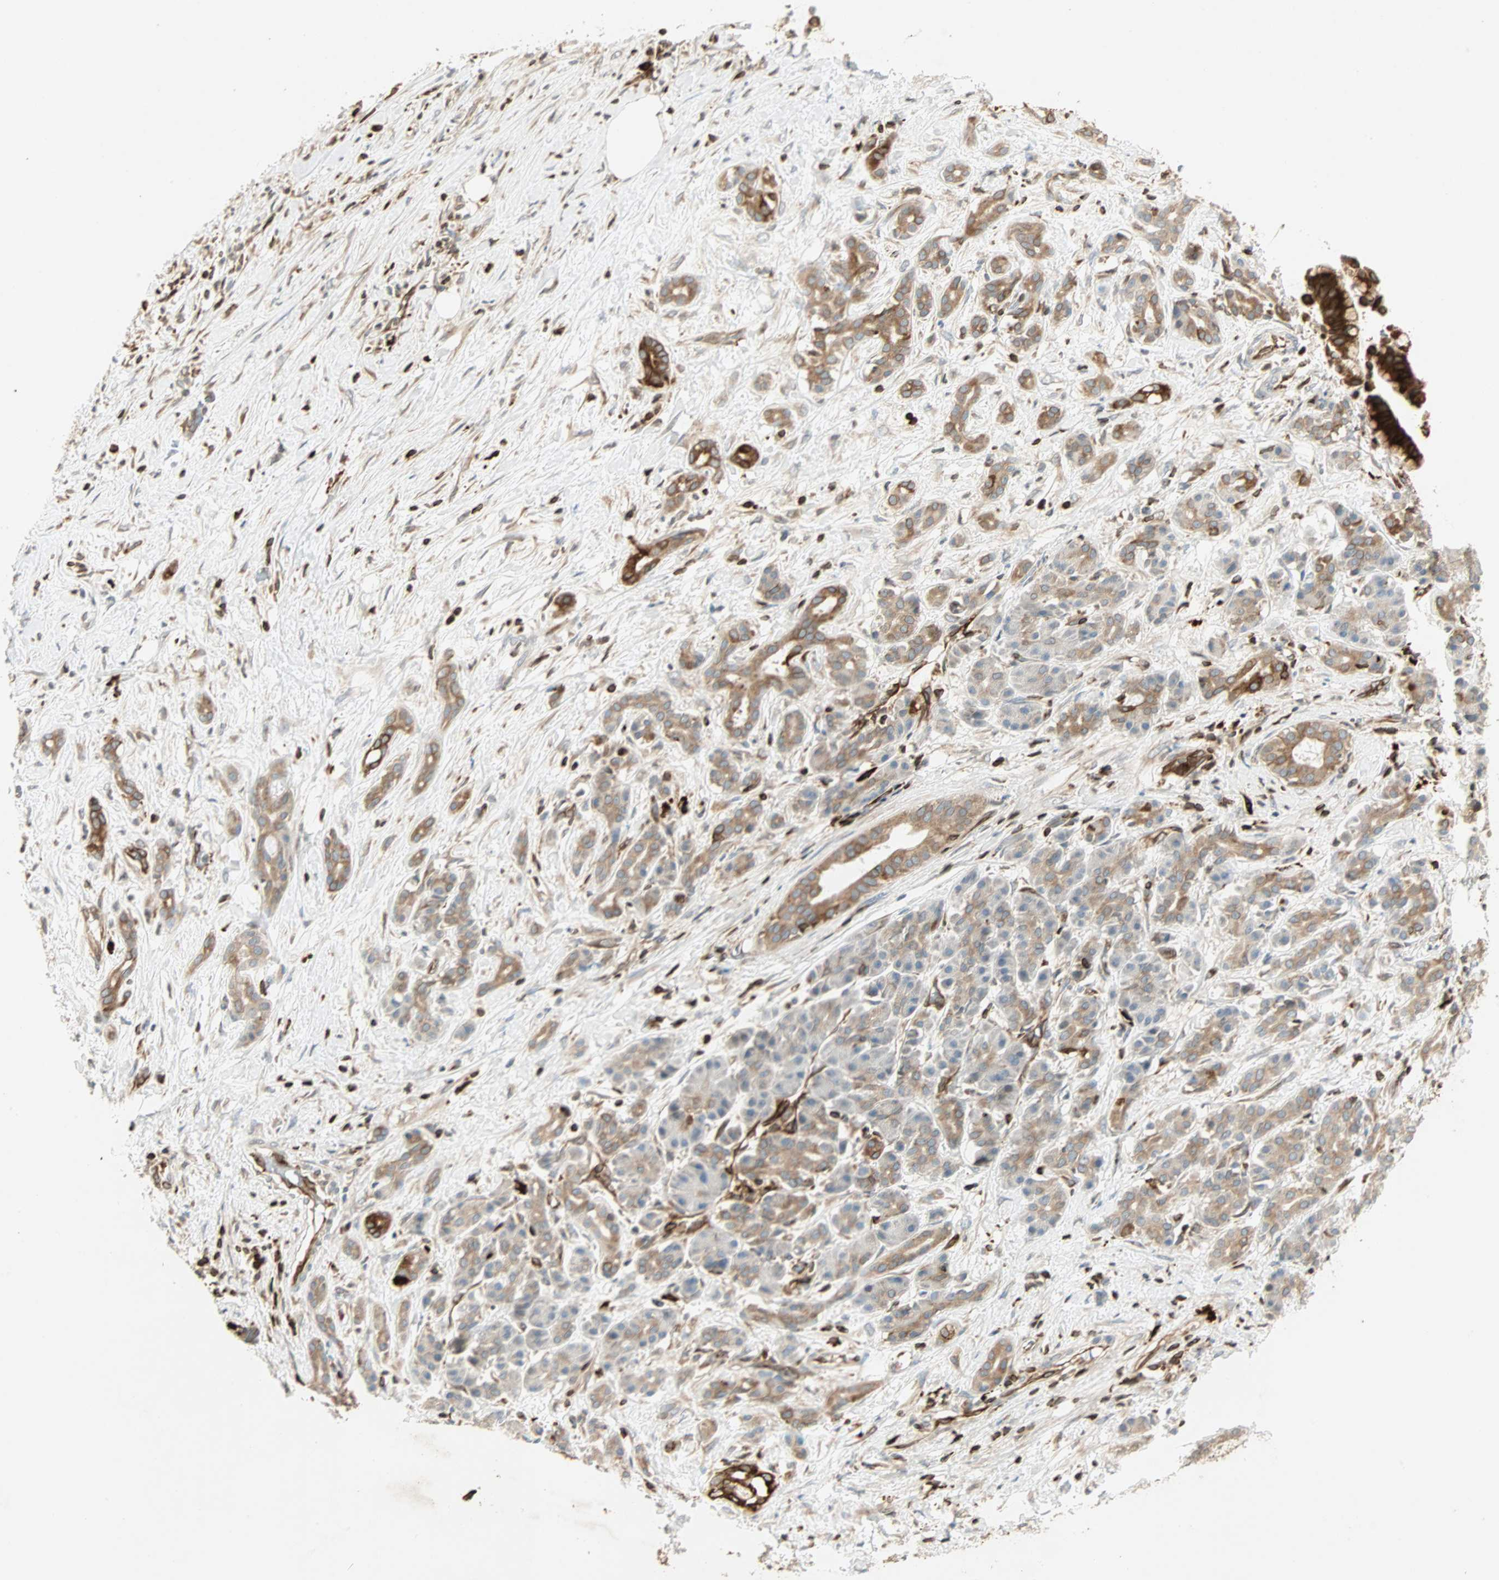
{"staining": {"intensity": "moderate", "quantity": ">75%", "location": "cytoplasmic/membranous"}, "tissue": "pancreatic cancer", "cell_type": "Tumor cells", "image_type": "cancer", "snomed": [{"axis": "morphology", "description": "Adenocarcinoma, NOS"}, {"axis": "topography", "description": "Pancreas"}], "caption": "This image shows pancreatic cancer stained with IHC to label a protein in brown. The cytoplasmic/membranous of tumor cells show moderate positivity for the protein. Nuclei are counter-stained blue.", "gene": "TAPBP", "patient": {"sex": "male", "age": 41}}